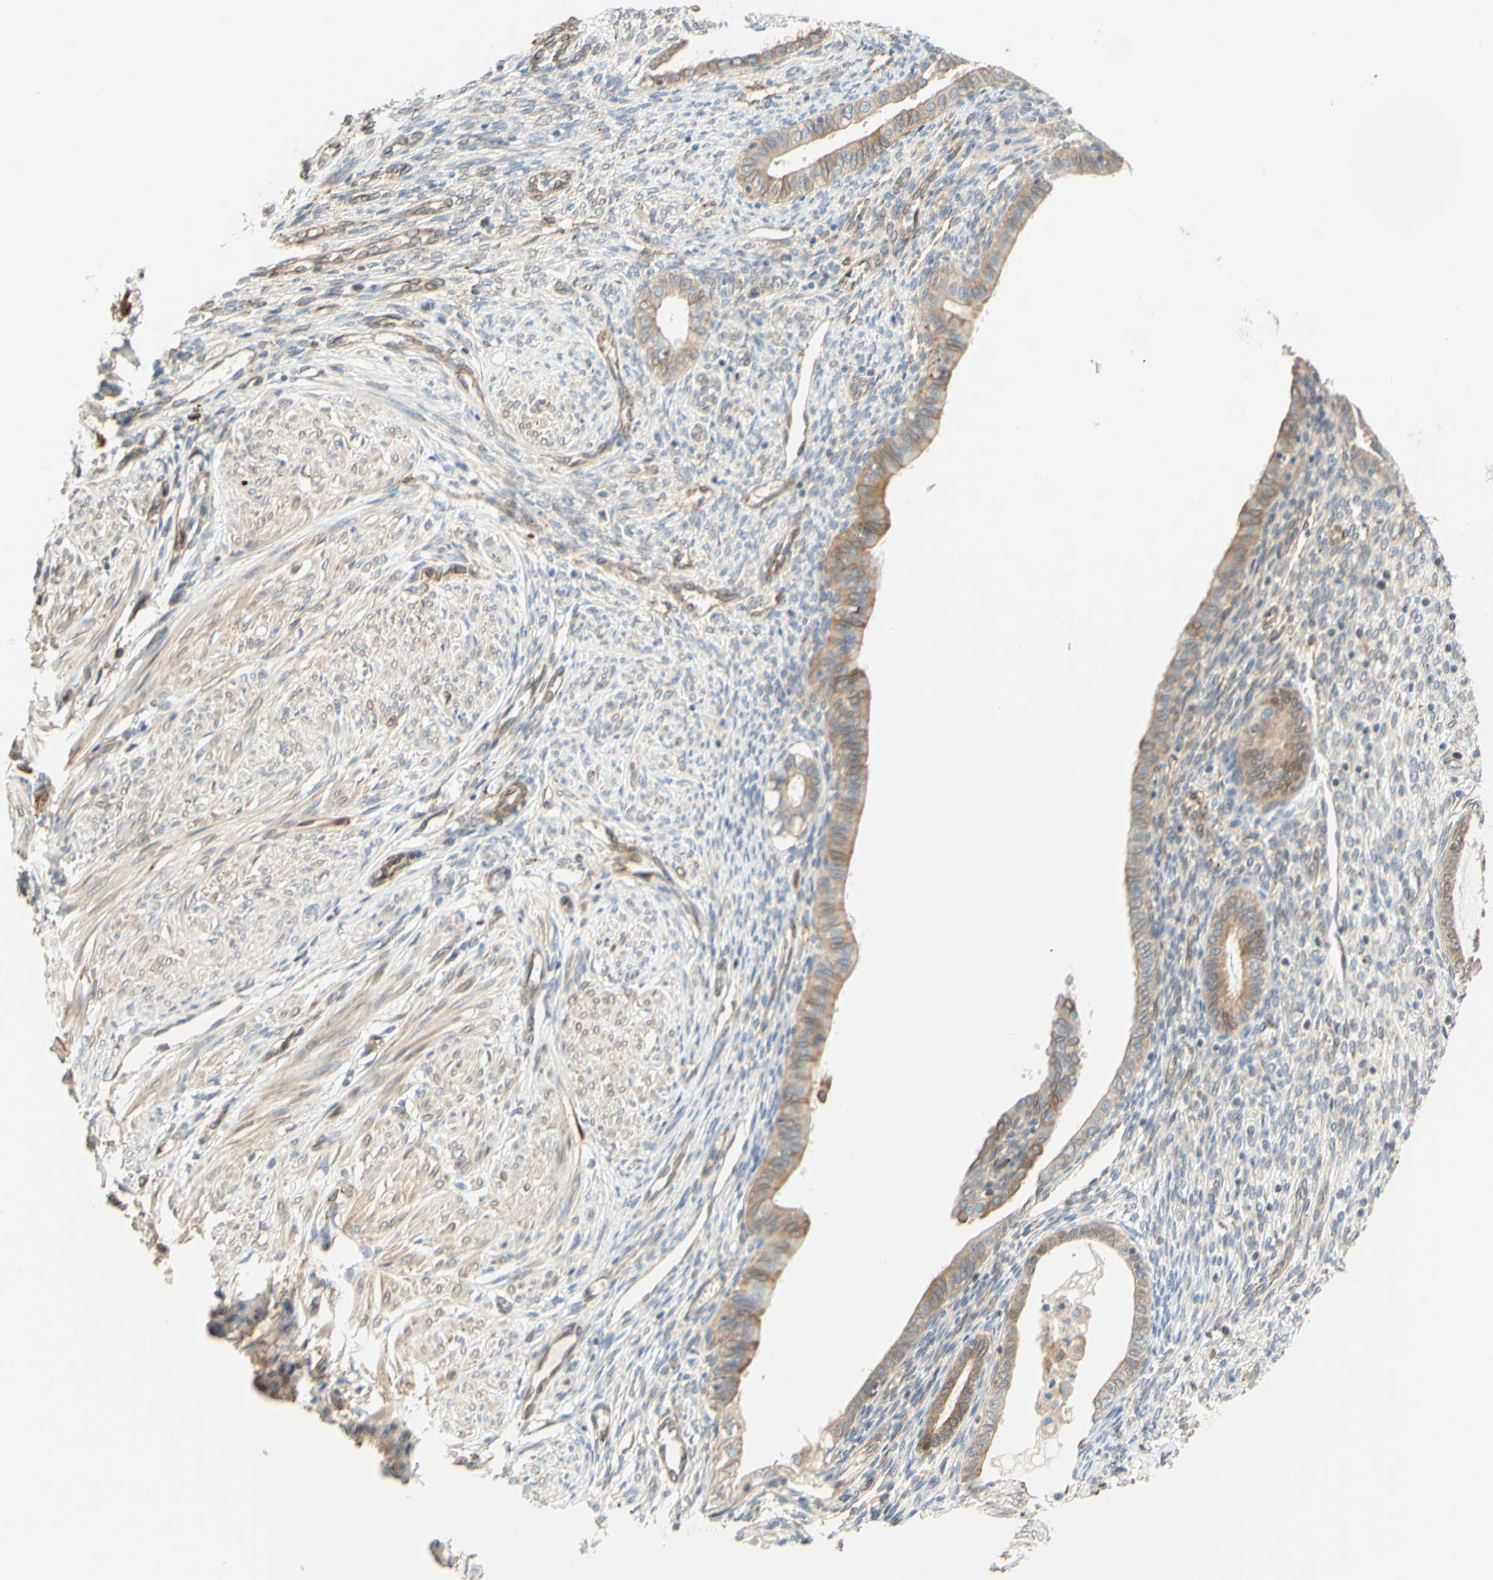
{"staining": {"intensity": "negative", "quantity": "none", "location": "none"}, "tissue": "endometrium", "cell_type": "Cells in endometrial stroma", "image_type": "normal", "snomed": [{"axis": "morphology", "description": "Normal tissue, NOS"}, {"axis": "topography", "description": "Endometrium"}], "caption": "DAB immunohistochemical staining of benign human endometrium shows no significant positivity in cells in endometrial stroma.", "gene": "ENDOD1", "patient": {"sex": "female", "age": 72}}